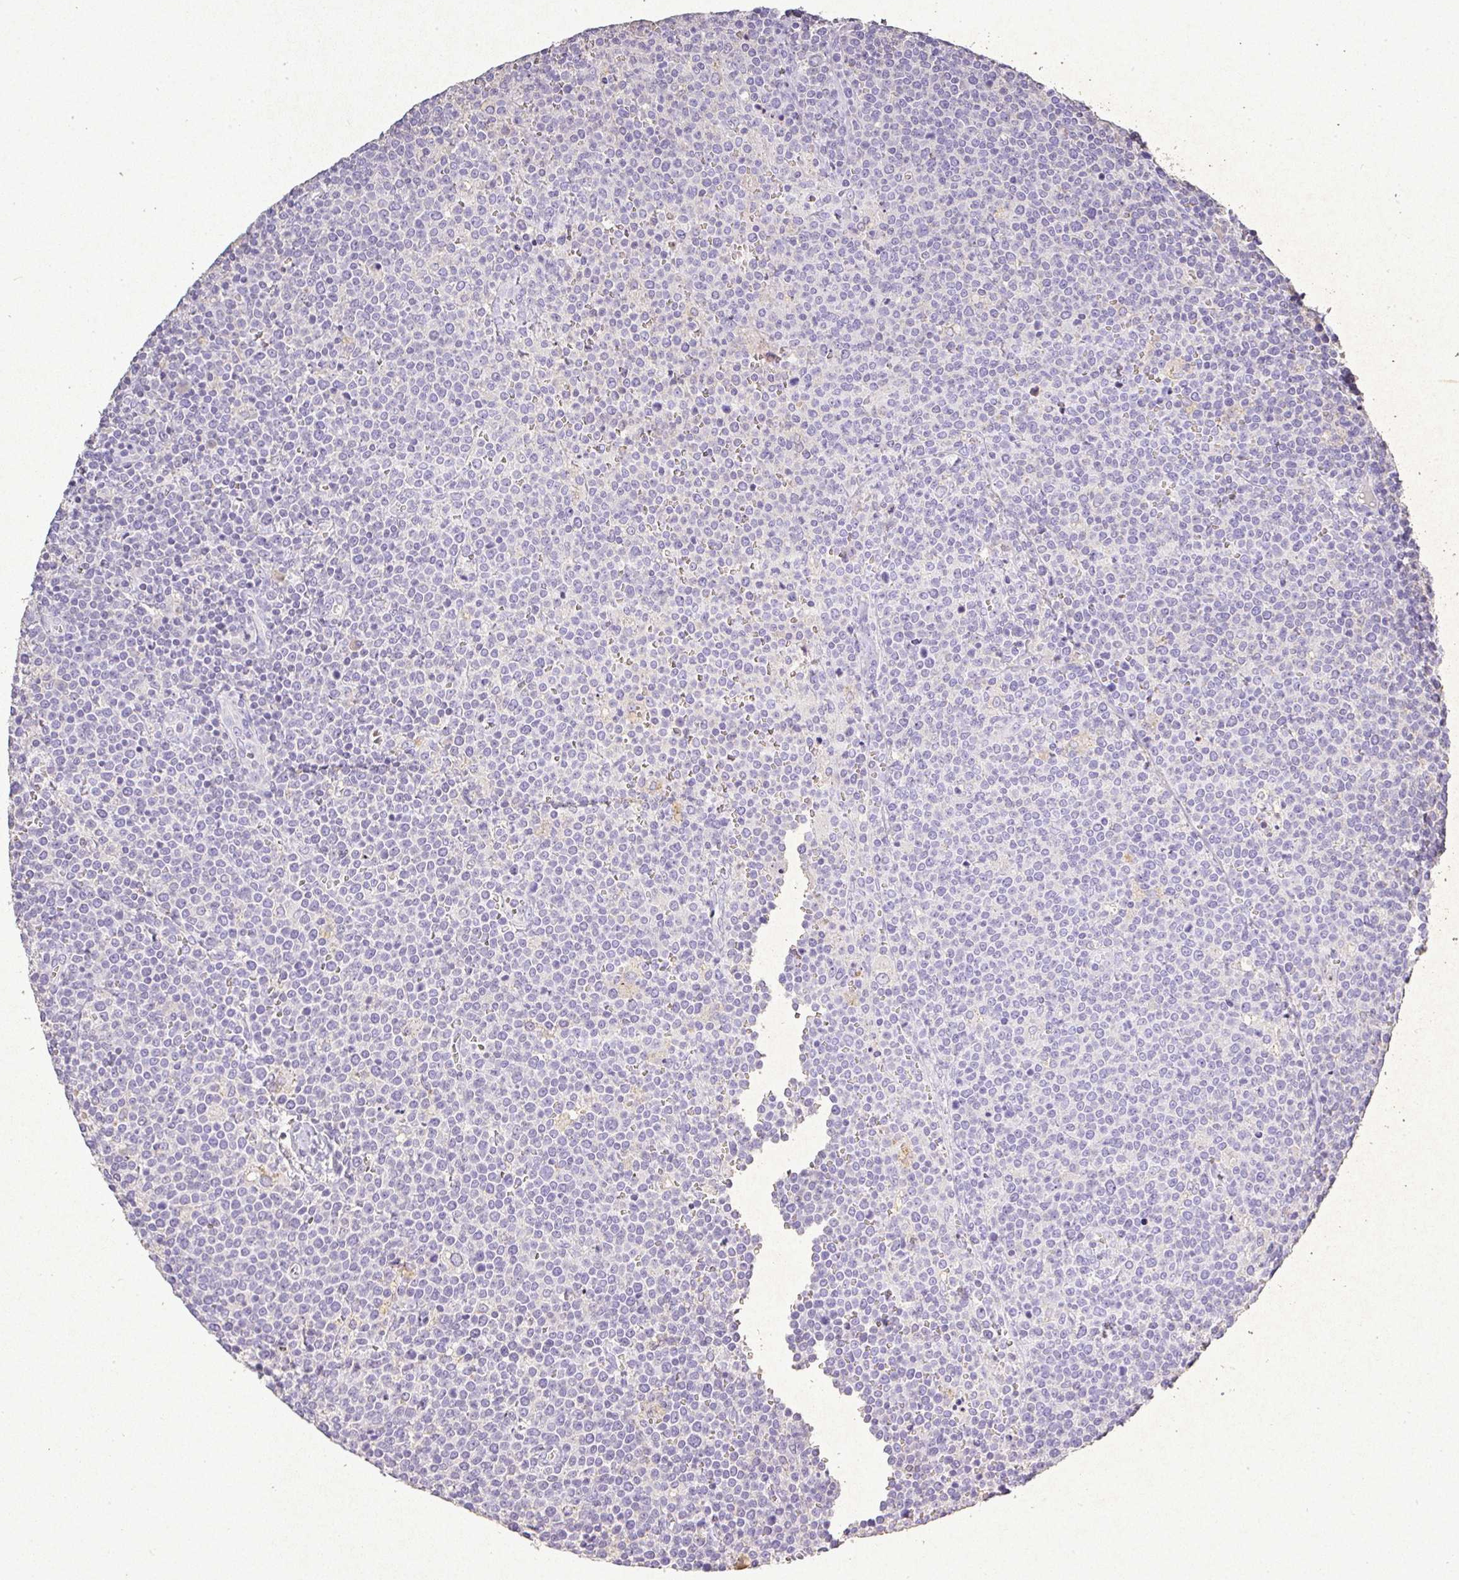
{"staining": {"intensity": "negative", "quantity": "none", "location": "none"}, "tissue": "lymphoma", "cell_type": "Tumor cells", "image_type": "cancer", "snomed": [{"axis": "morphology", "description": "Malignant lymphoma, non-Hodgkin's type, High grade"}, {"axis": "topography", "description": "Lymph node"}], "caption": "Immunohistochemistry (IHC) of human lymphoma exhibits no staining in tumor cells.", "gene": "RPS2", "patient": {"sex": "male", "age": 61}}